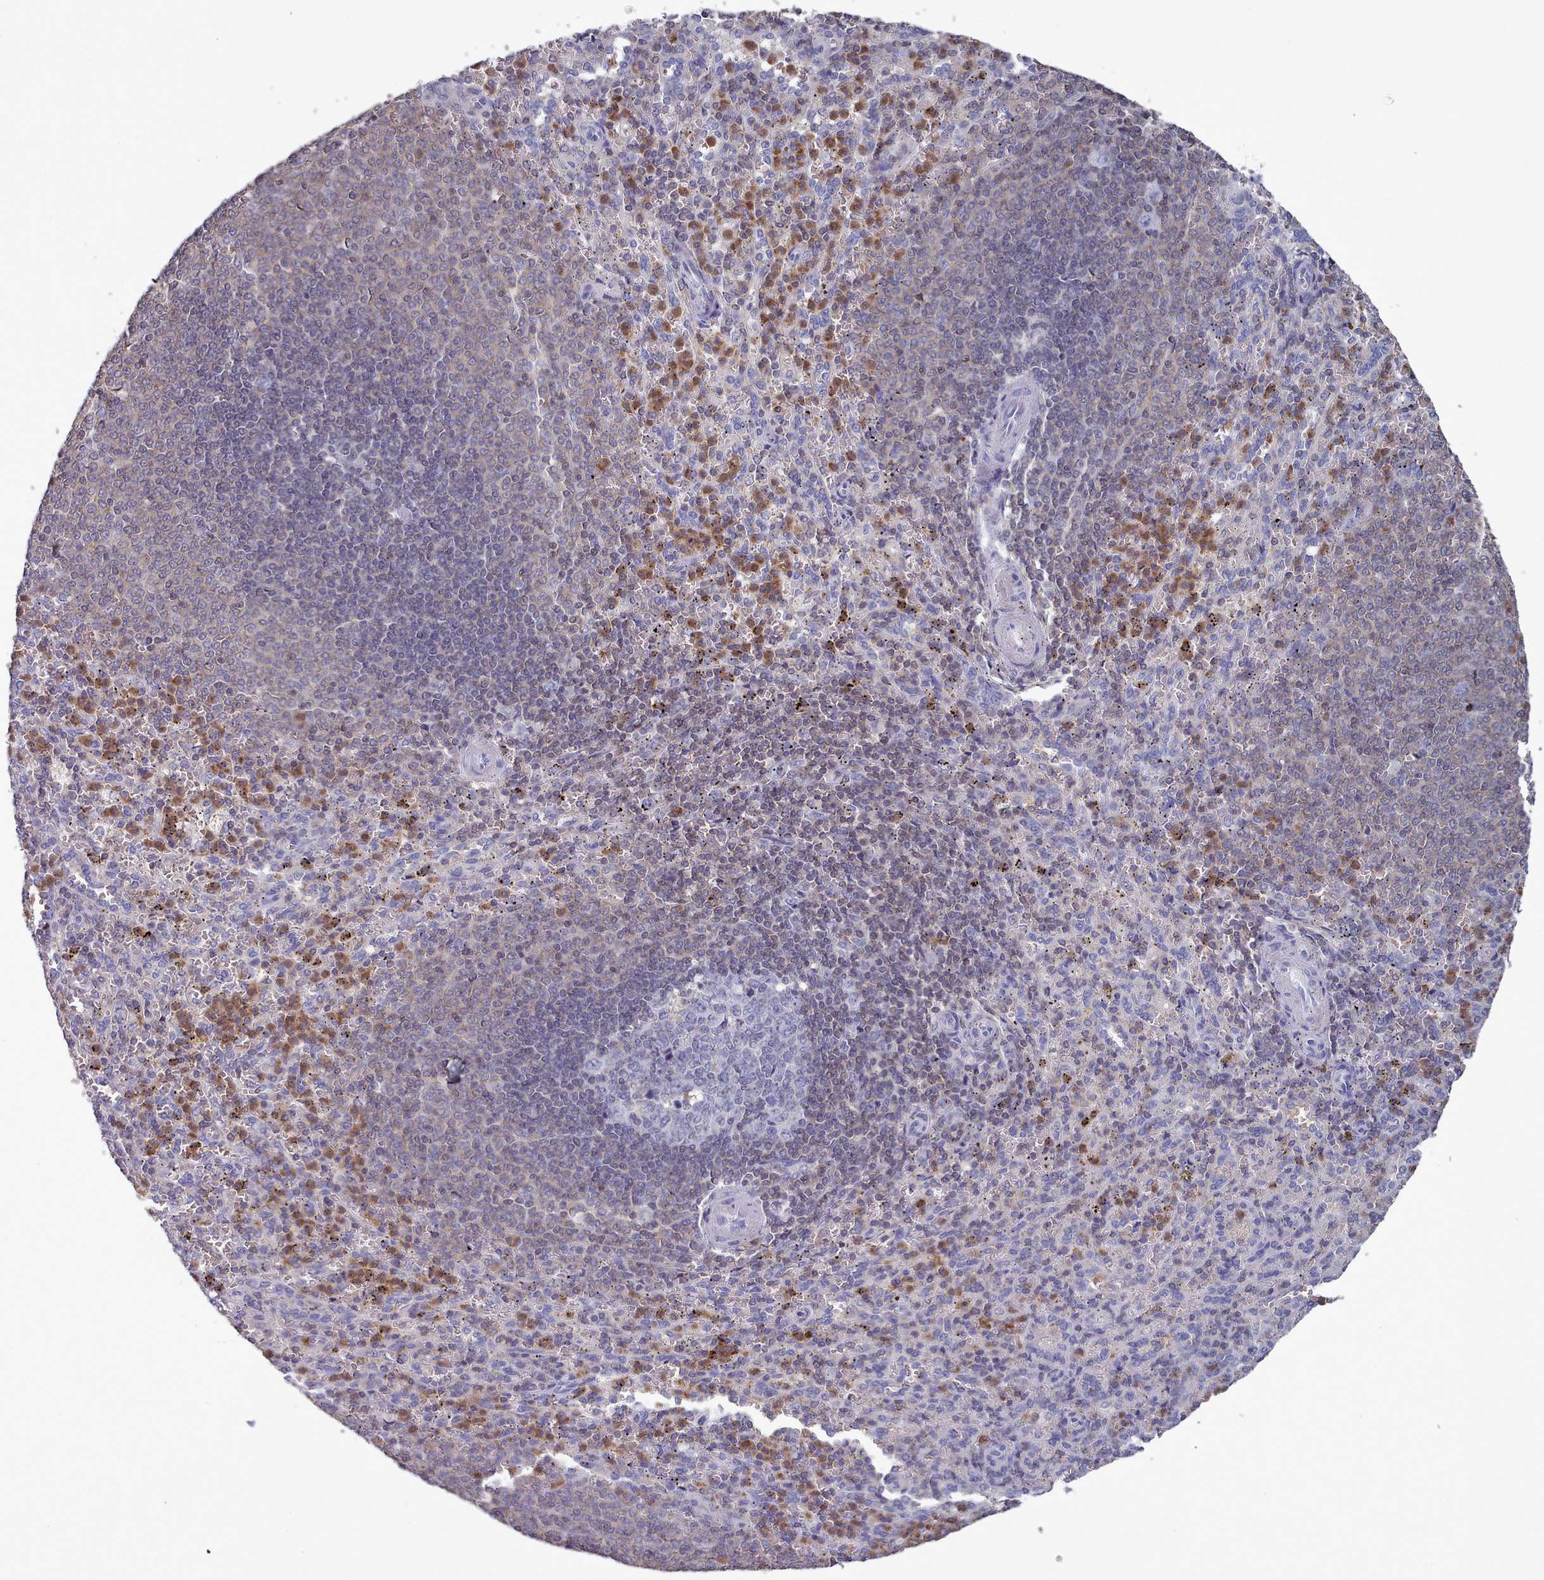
{"staining": {"intensity": "moderate", "quantity": "25%-75%", "location": "cytoplasmic/membranous"}, "tissue": "spleen", "cell_type": "Cells in red pulp", "image_type": "normal", "snomed": [{"axis": "morphology", "description": "Normal tissue, NOS"}, {"axis": "topography", "description": "Spleen"}], "caption": "Protein expression analysis of normal human spleen reveals moderate cytoplasmic/membranous positivity in about 25%-75% of cells in red pulp. (Brightfield microscopy of DAB IHC at high magnification).", "gene": "RAC1", "patient": {"sex": "female", "age": 21}}